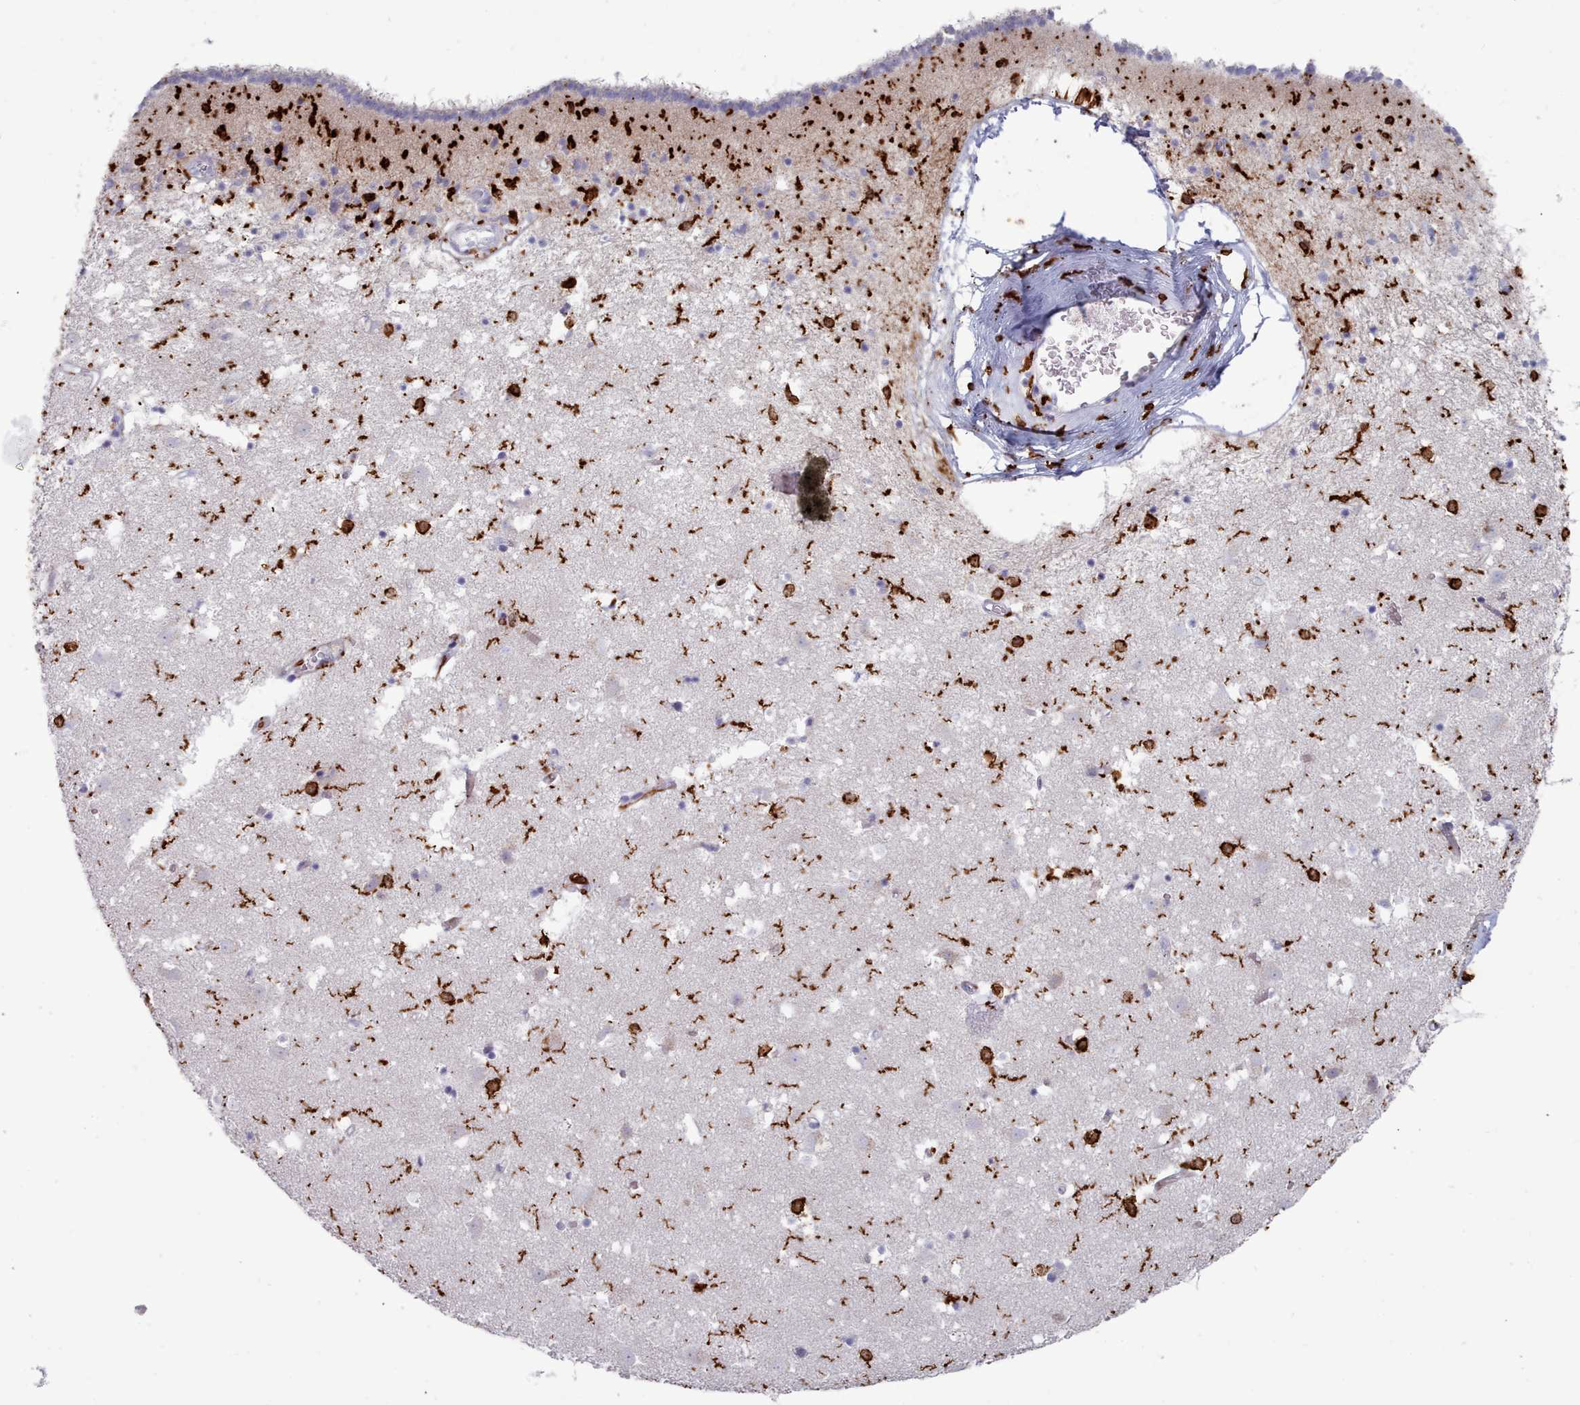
{"staining": {"intensity": "strong", "quantity": "<25%", "location": "cytoplasmic/membranous"}, "tissue": "caudate", "cell_type": "Glial cells", "image_type": "normal", "snomed": [{"axis": "morphology", "description": "Normal tissue, NOS"}, {"axis": "topography", "description": "Lateral ventricle wall"}], "caption": "An immunohistochemistry (IHC) histopathology image of benign tissue is shown. Protein staining in brown shows strong cytoplasmic/membranous positivity in caudate within glial cells.", "gene": "AIF1", "patient": {"sex": "male", "age": 58}}